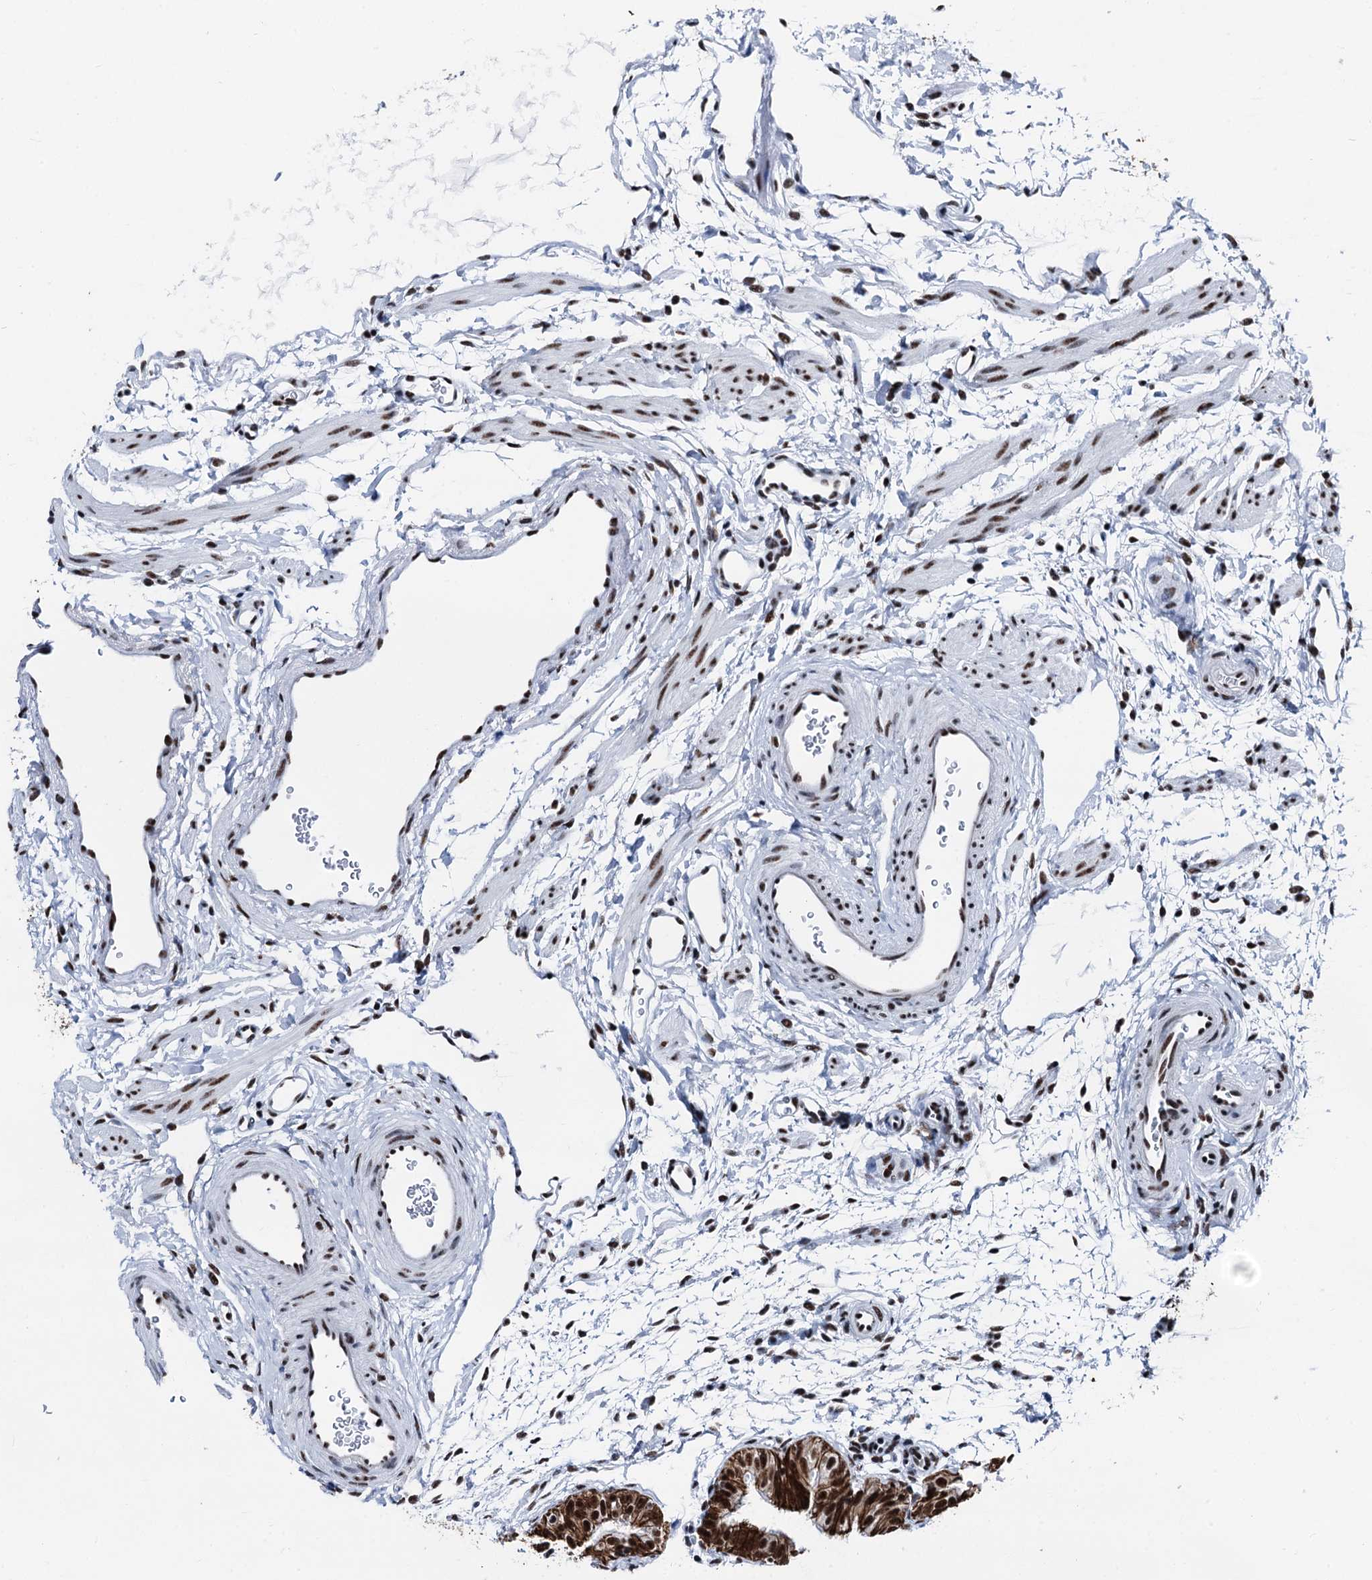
{"staining": {"intensity": "strong", "quantity": ">75%", "location": "cytoplasmic/membranous,nuclear"}, "tissue": "fallopian tube", "cell_type": "Glandular cells", "image_type": "normal", "snomed": [{"axis": "morphology", "description": "Normal tissue, NOS"}, {"axis": "topography", "description": "Fallopian tube"}], "caption": "An immunohistochemistry (IHC) photomicrograph of benign tissue is shown. Protein staining in brown labels strong cytoplasmic/membranous,nuclear positivity in fallopian tube within glandular cells. The staining is performed using DAB (3,3'-diaminobenzidine) brown chromogen to label protein expression. The nuclei are counter-stained blue using hematoxylin.", "gene": "DDX23", "patient": {"sex": "female", "age": 35}}